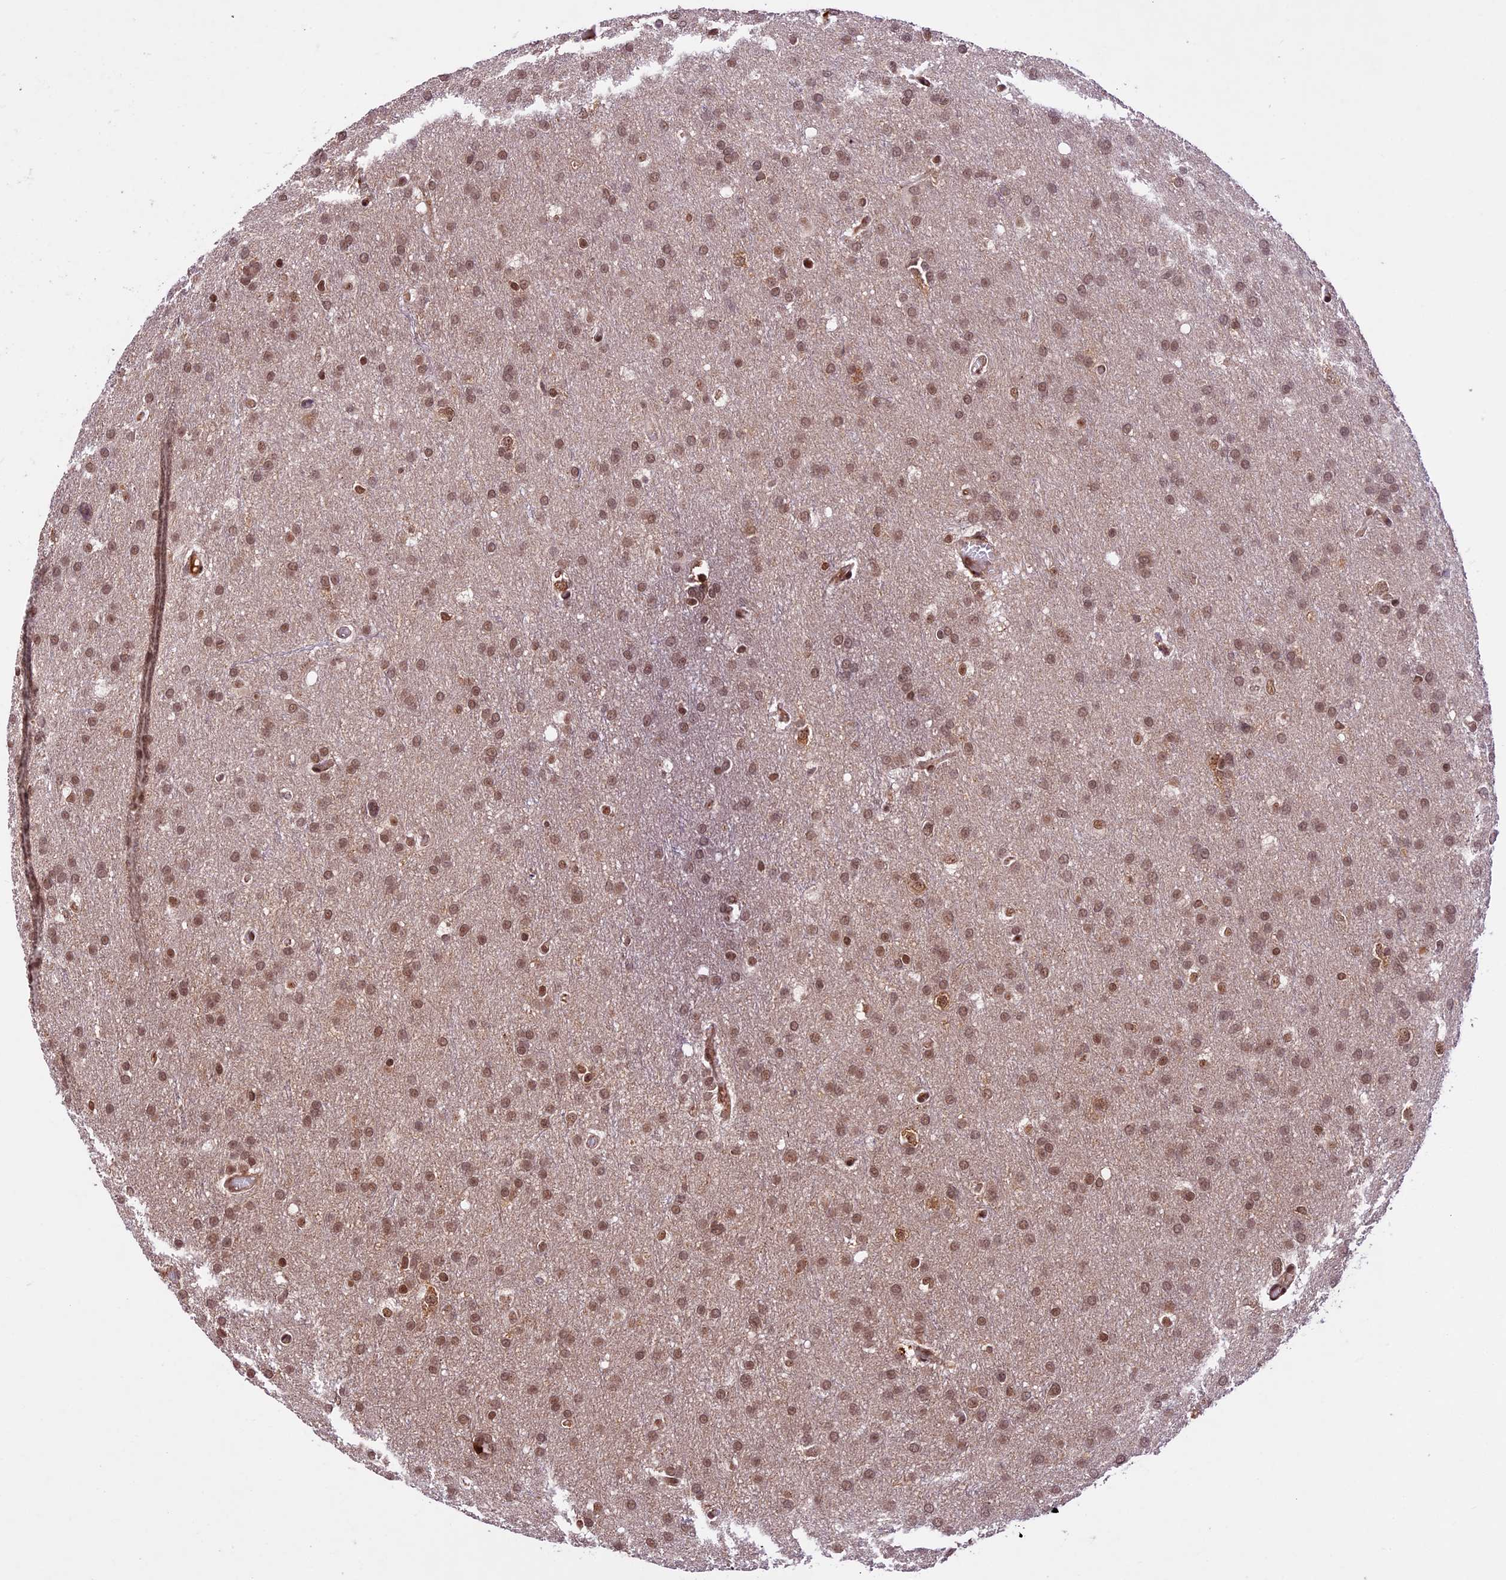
{"staining": {"intensity": "moderate", "quantity": ">75%", "location": "nuclear"}, "tissue": "glioma", "cell_type": "Tumor cells", "image_type": "cancer", "snomed": [{"axis": "morphology", "description": "Glioma, malignant, High grade"}, {"axis": "topography", "description": "Cerebral cortex"}], "caption": "Protein staining of glioma tissue shows moderate nuclear expression in about >75% of tumor cells.", "gene": "DHX38", "patient": {"sex": "female", "age": 36}}